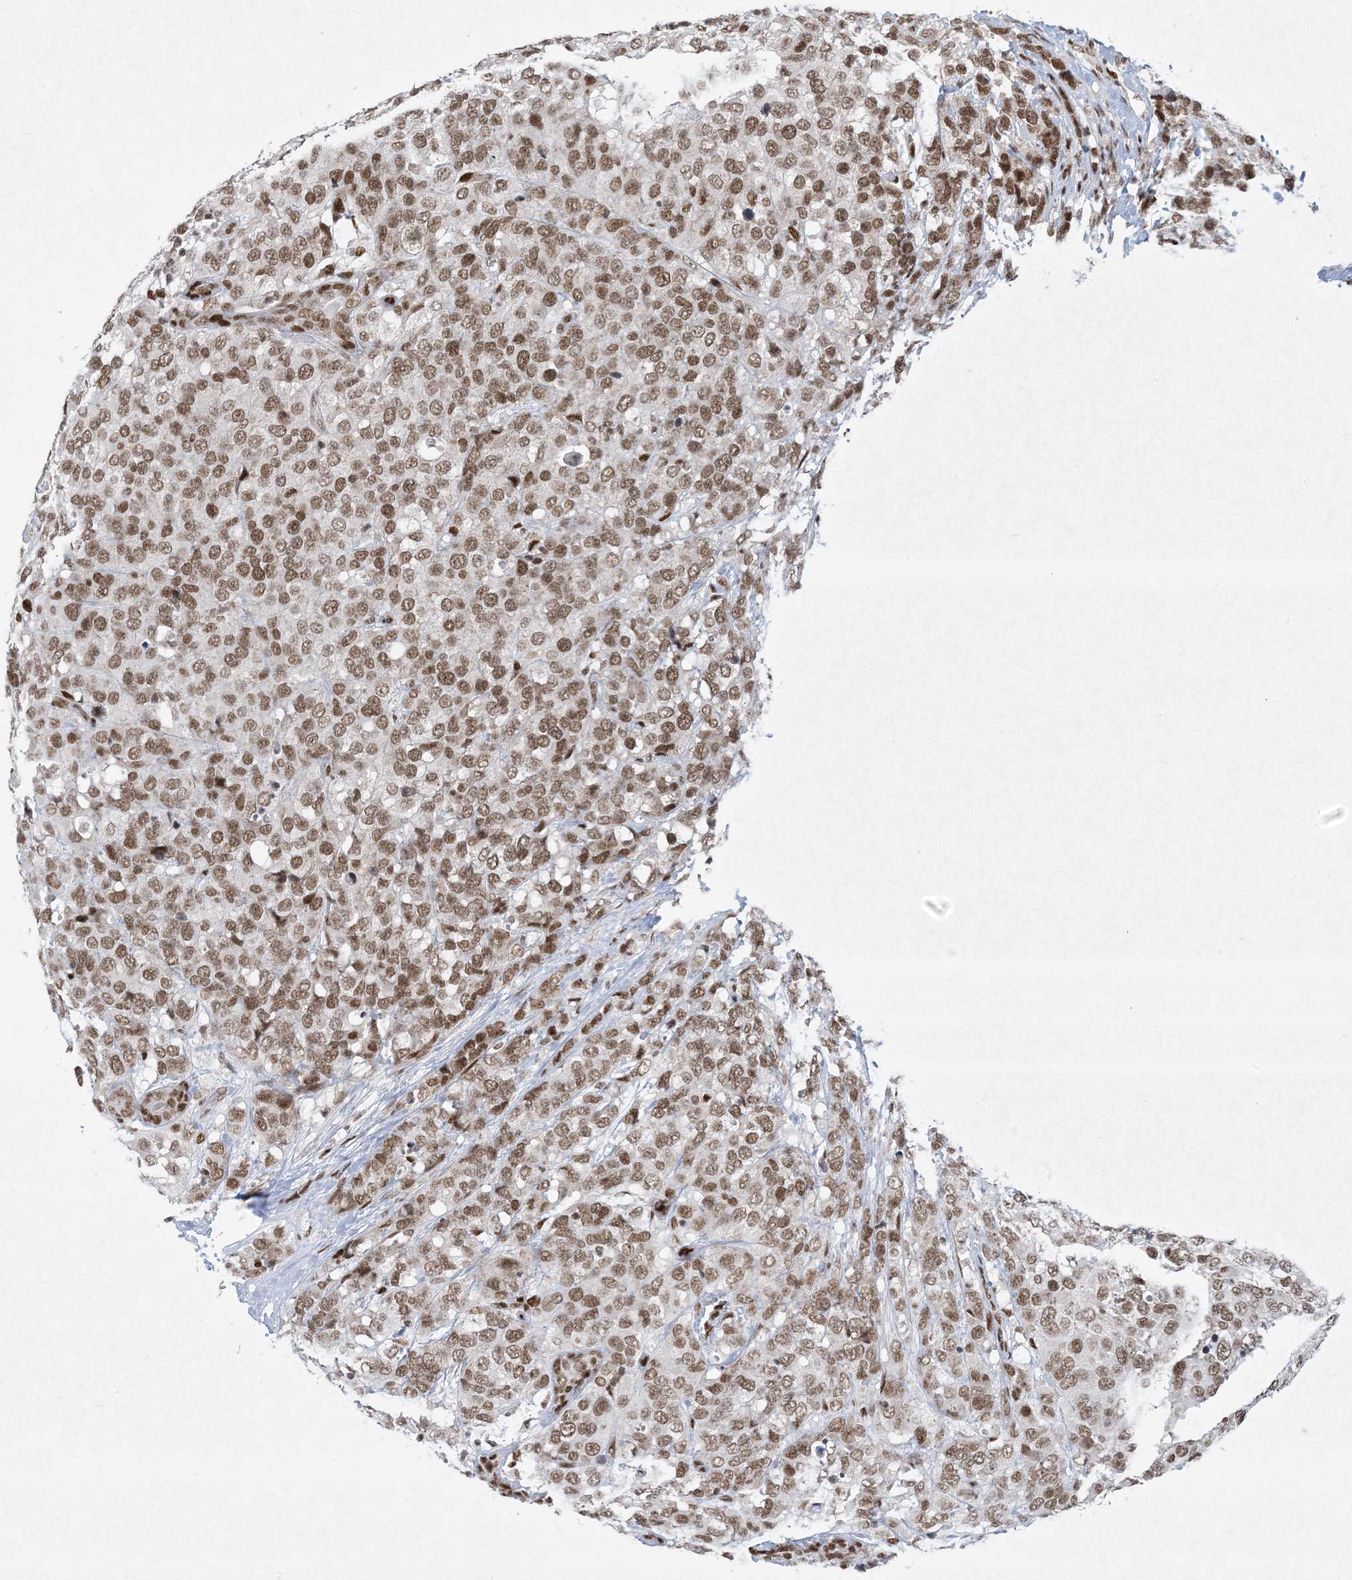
{"staining": {"intensity": "moderate", "quantity": ">75%", "location": "nuclear"}, "tissue": "breast cancer", "cell_type": "Tumor cells", "image_type": "cancer", "snomed": [{"axis": "morphology", "description": "Lobular carcinoma"}, {"axis": "topography", "description": "Breast"}], "caption": "Protein expression analysis of human breast cancer (lobular carcinoma) reveals moderate nuclear staining in approximately >75% of tumor cells. Using DAB (3,3'-diaminobenzidine) (brown) and hematoxylin (blue) stains, captured at high magnification using brightfield microscopy.", "gene": "PKNOX2", "patient": {"sex": "female", "age": 59}}